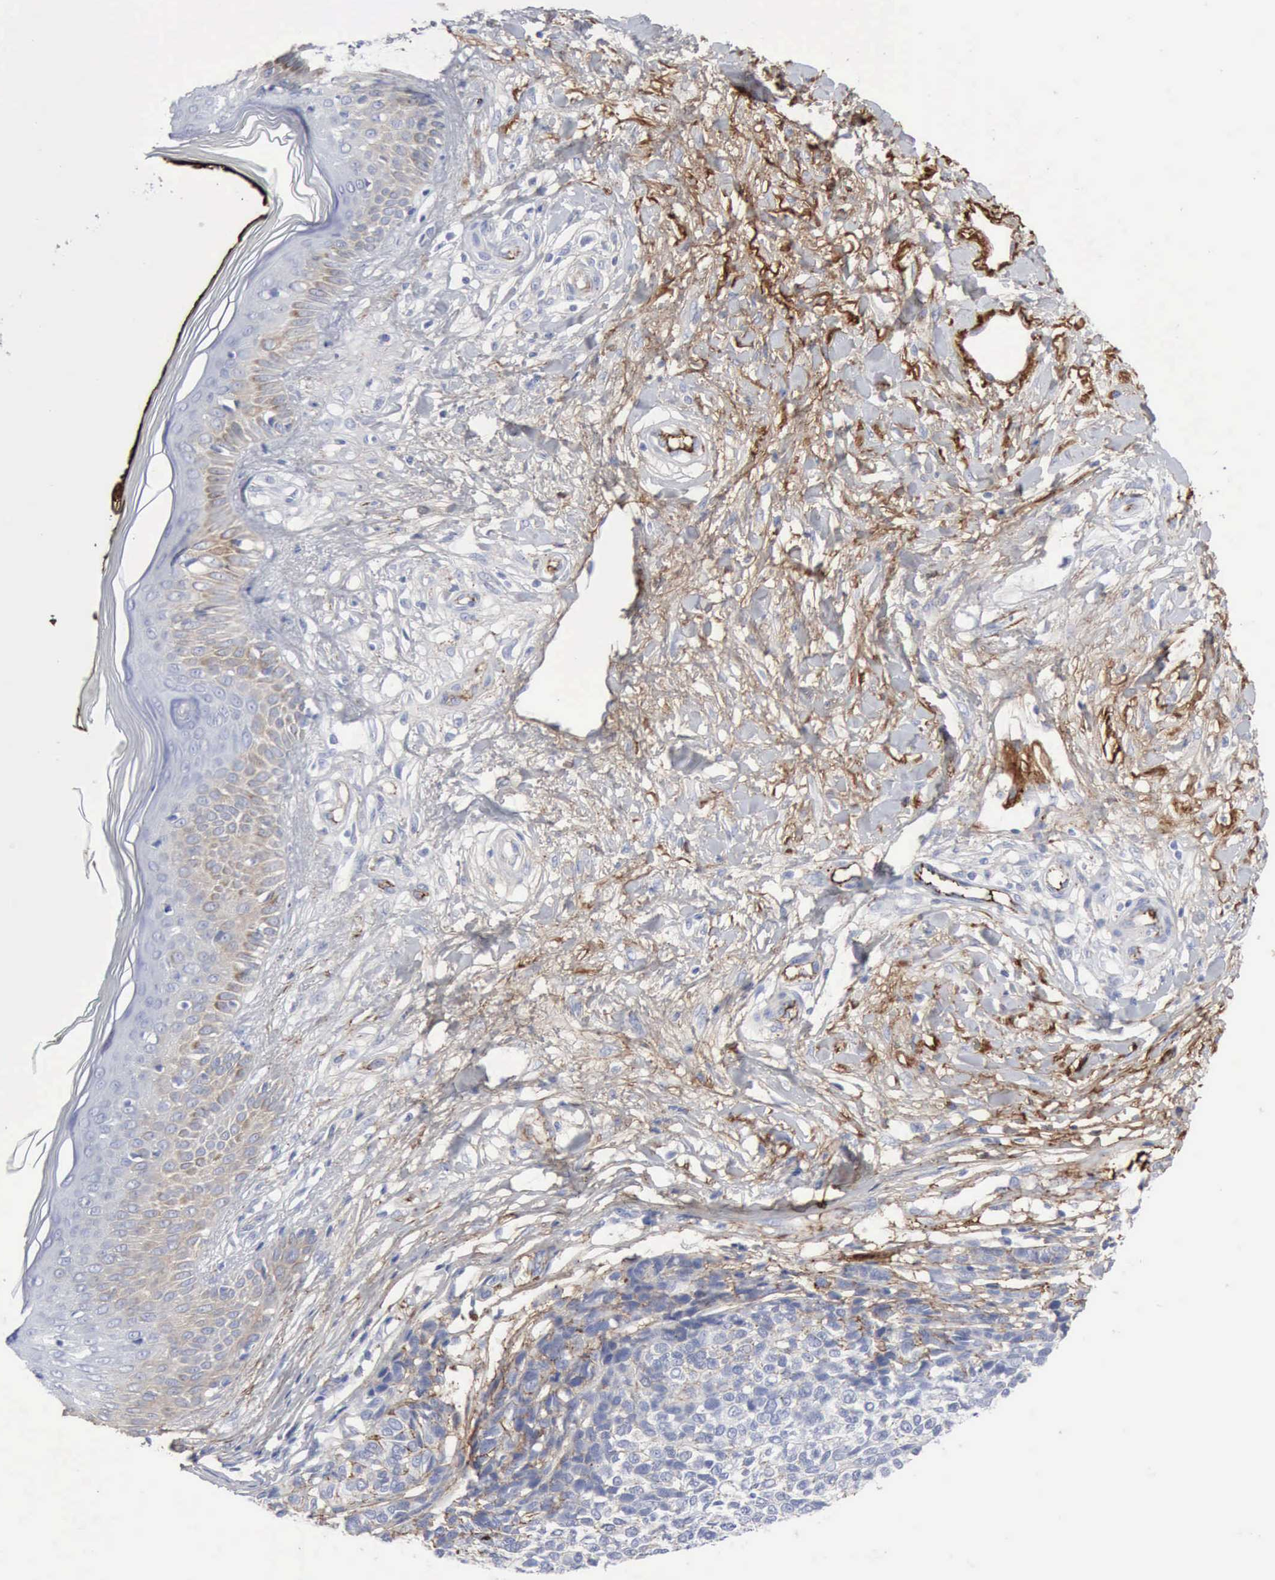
{"staining": {"intensity": "negative", "quantity": "none", "location": "none"}, "tissue": "melanoma", "cell_type": "Tumor cells", "image_type": "cancer", "snomed": [{"axis": "morphology", "description": "Malignant melanoma, NOS"}, {"axis": "topography", "description": "Skin"}], "caption": "Immunohistochemistry (IHC) micrograph of neoplastic tissue: melanoma stained with DAB (3,3'-diaminobenzidine) shows no significant protein staining in tumor cells.", "gene": "C4BPA", "patient": {"sex": "female", "age": 85}}